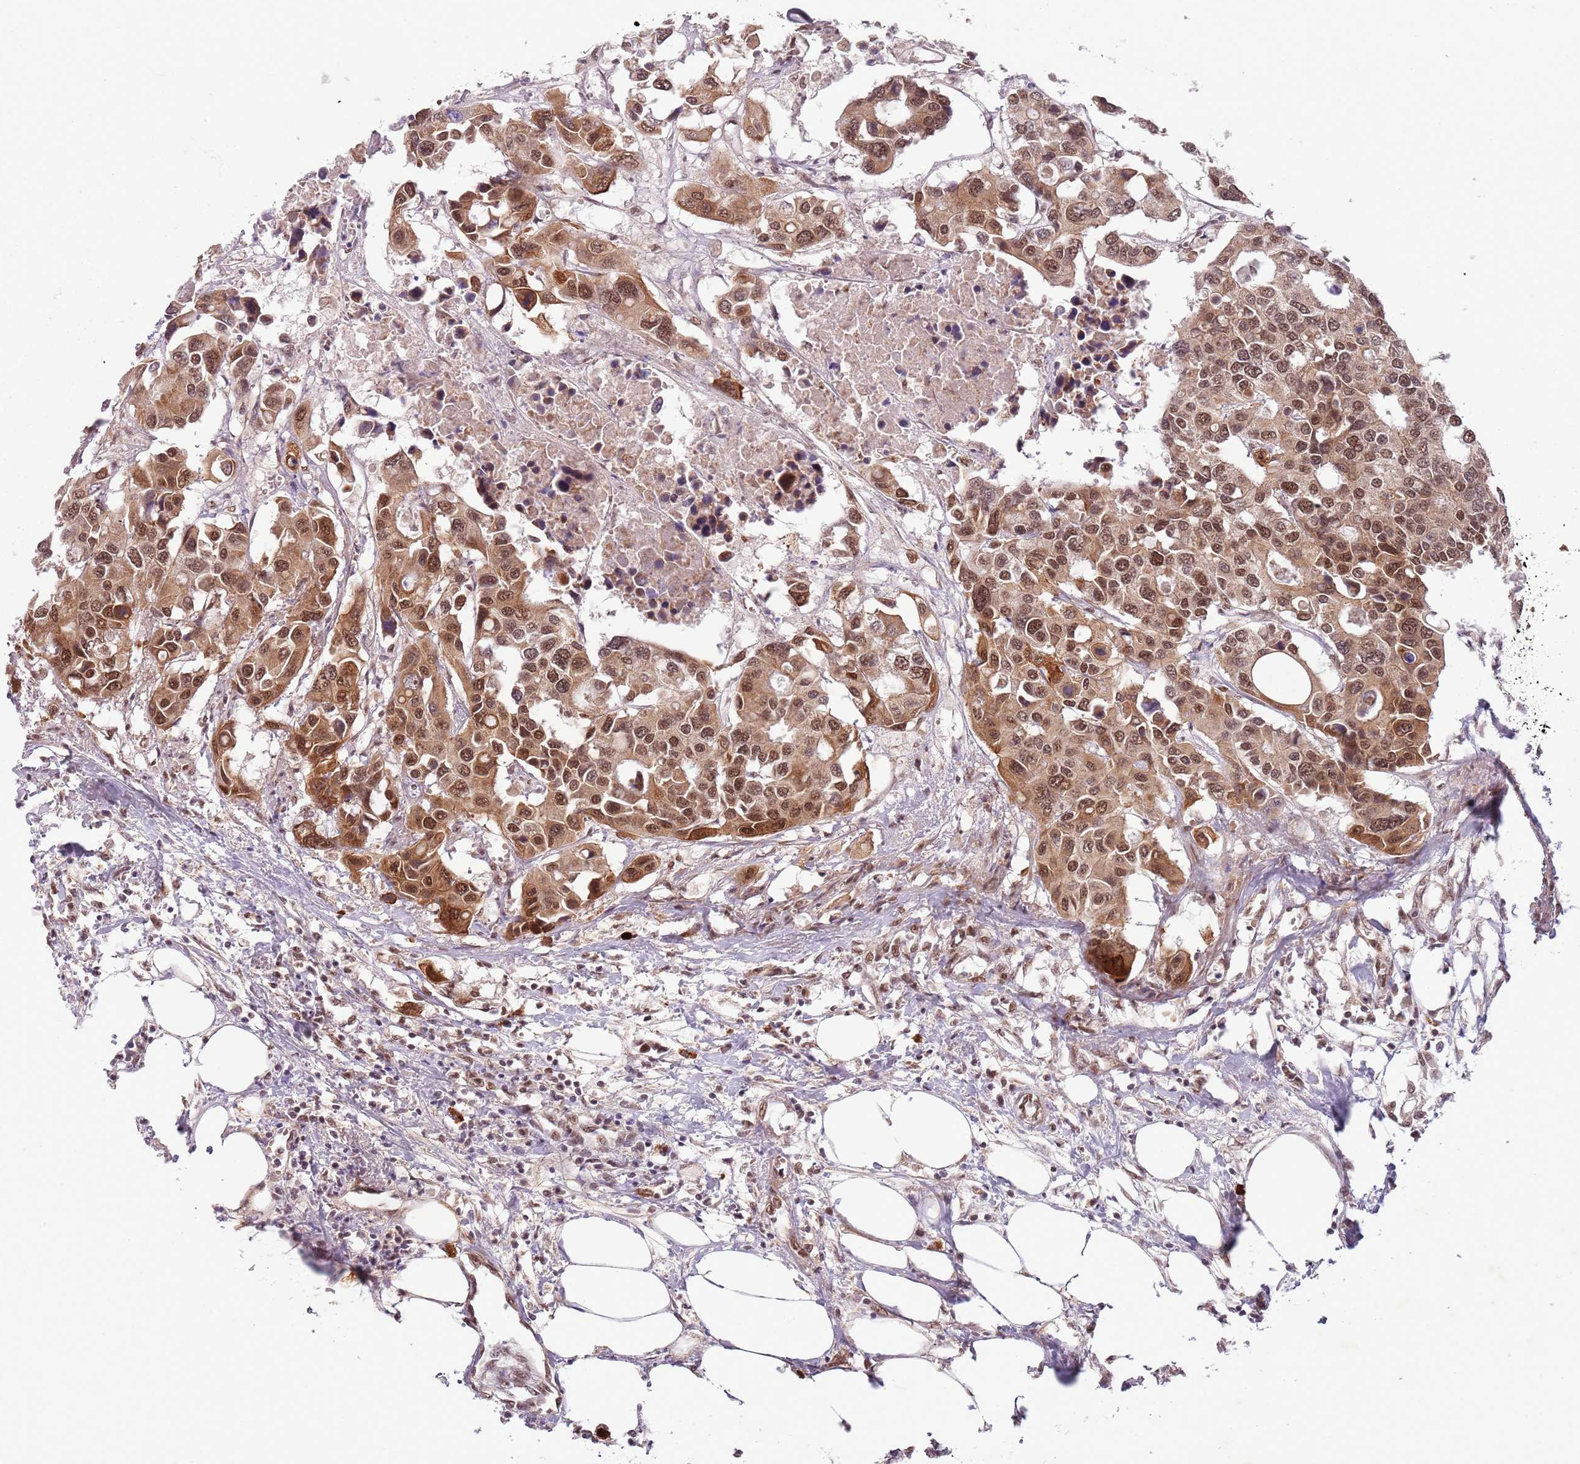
{"staining": {"intensity": "moderate", "quantity": ">75%", "location": "cytoplasmic/membranous,nuclear"}, "tissue": "colorectal cancer", "cell_type": "Tumor cells", "image_type": "cancer", "snomed": [{"axis": "morphology", "description": "Adenocarcinoma, NOS"}, {"axis": "topography", "description": "Colon"}], "caption": "Immunohistochemistry (IHC) image of neoplastic tissue: colorectal cancer stained using immunohistochemistry displays medium levels of moderate protein expression localized specifically in the cytoplasmic/membranous and nuclear of tumor cells, appearing as a cytoplasmic/membranous and nuclear brown color.", "gene": "FAM120AOS", "patient": {"sex": "male", "age": 77}}